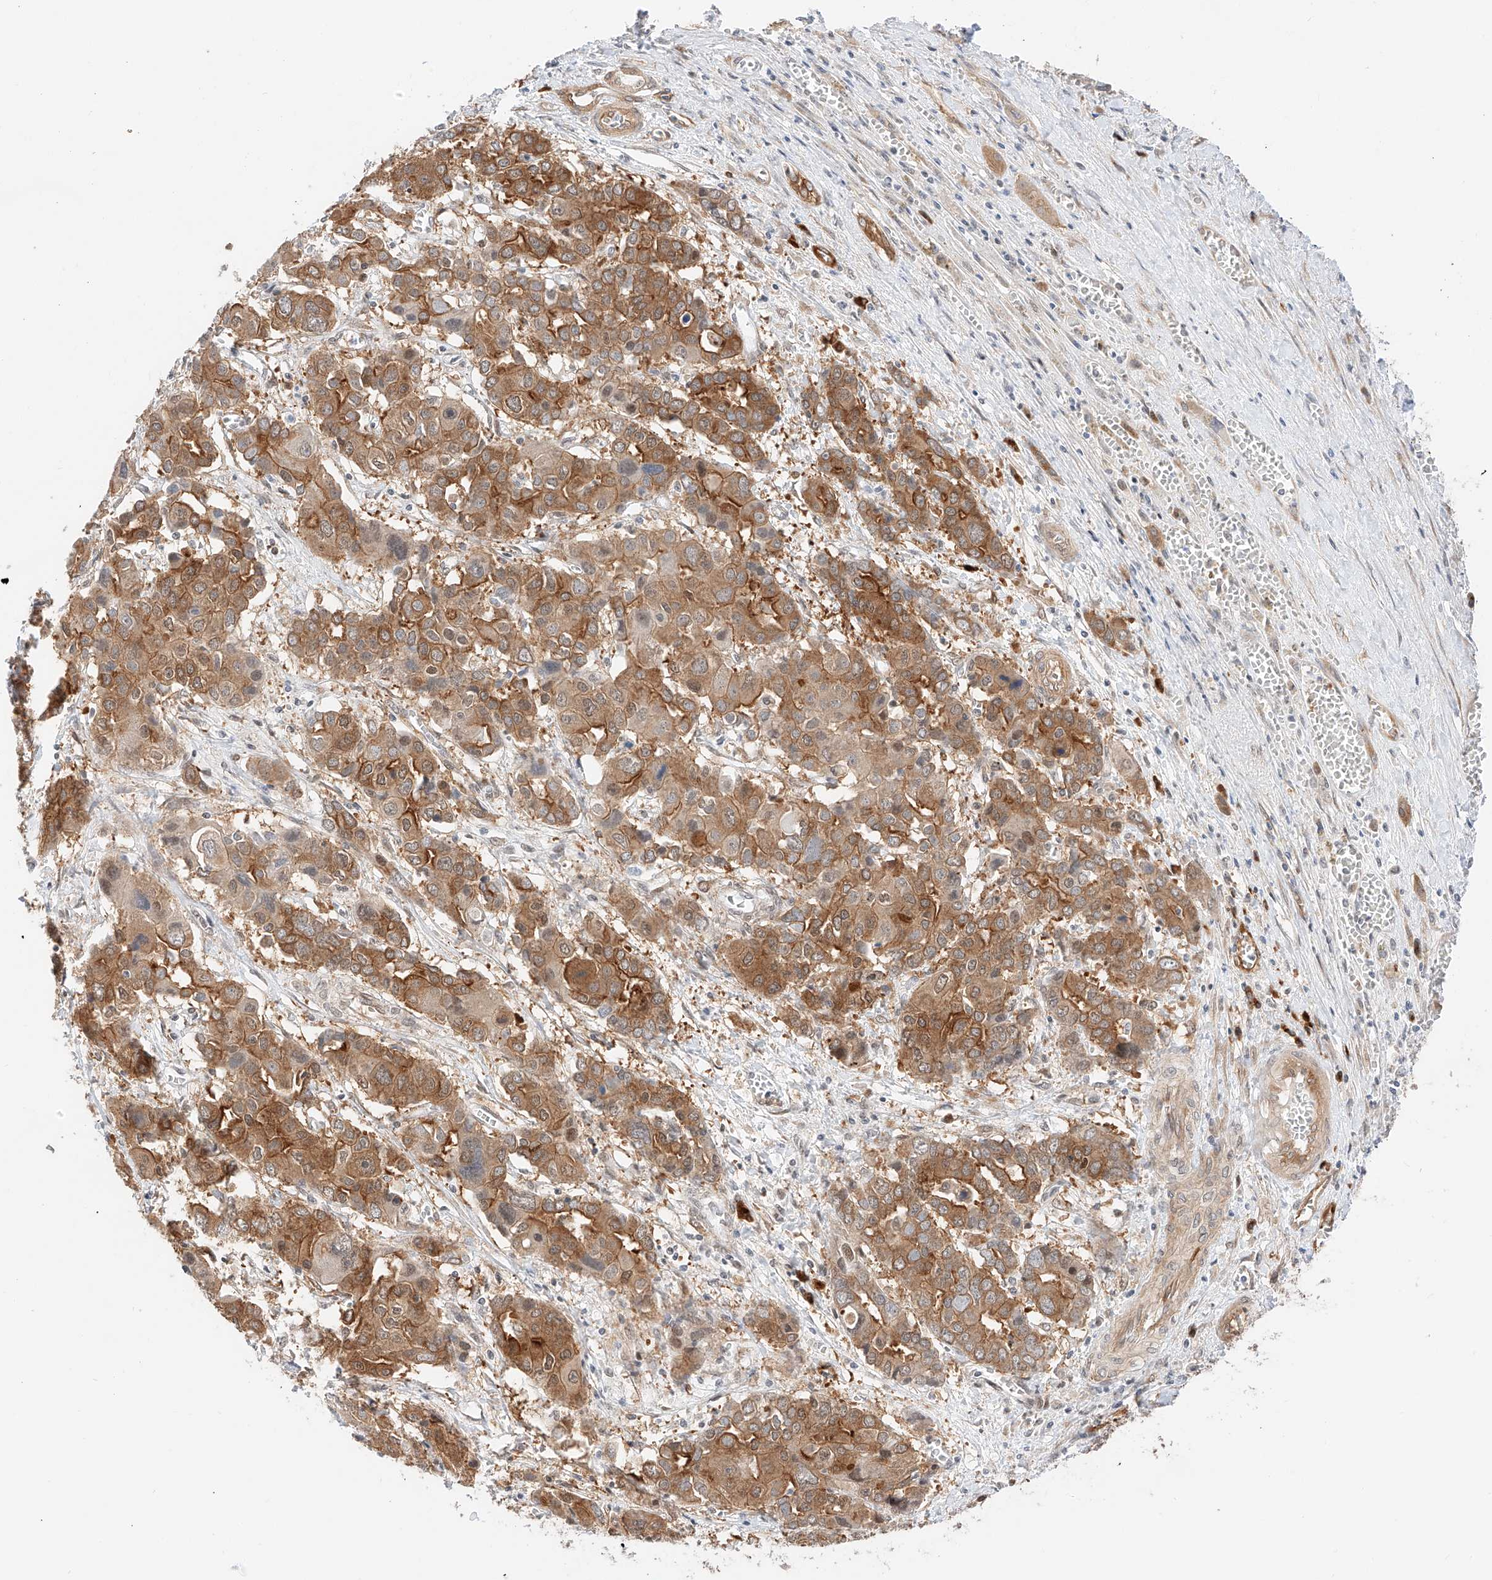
{"staining": {"intensity": "moderate", "quantity": ">75%", "location": "cytoplasmic/membranous"}, "tissue": "liver cancer", "cell_type": "Tumor cells", "image_type": "cancer", "snomed": [{"axis": "morphology", "description": "Cholangiocarcinoma"}, {"axis": "topography", "description": "Liver"}], "caption": "An image showing moderate cytoplasmic/membranous positivity in about >75% of tumor cells in liver cancer, as visualized by brown immunohistochemical staining.", "gene": "CARMIL1", "patient": {"sex": "male", "age": 67}}